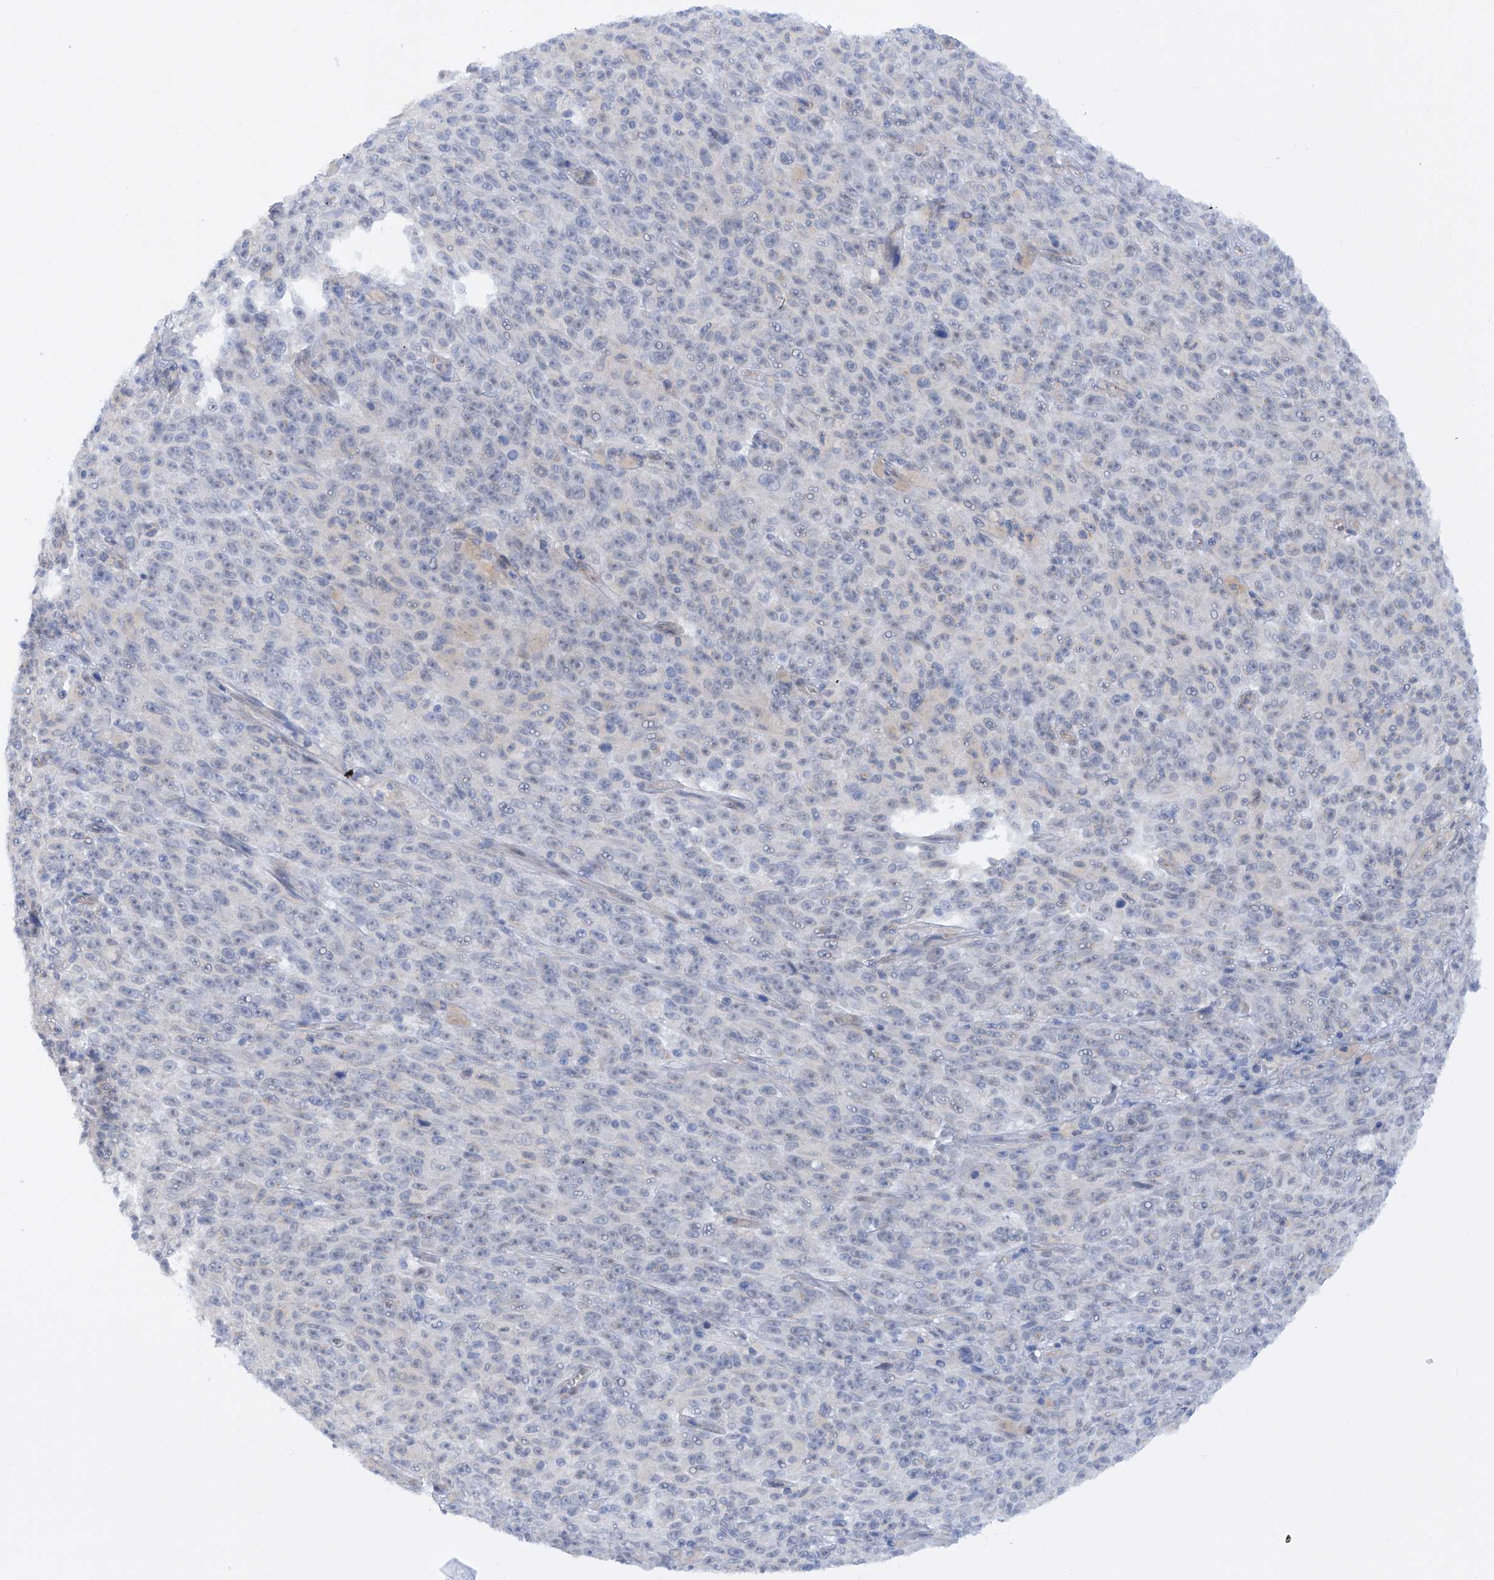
{"staining": {"intensity": "negative", "quantity": "none", "location": "none"}, "tissue": "melanoma", "cell_type": "Tumor cells", "image_type": "cancer", "snomed": [{"axis": "morphology", "description": "Malignant melanoma, NOS"}, {"axis": "topography", "description": "Skin"}], "caption": "Malignant melanoma was stained to show a protein in brown. There is no significant positivity in tumor cells.", "gene": "ZNF490", "patient": {"sex": "female", "age": 82}}